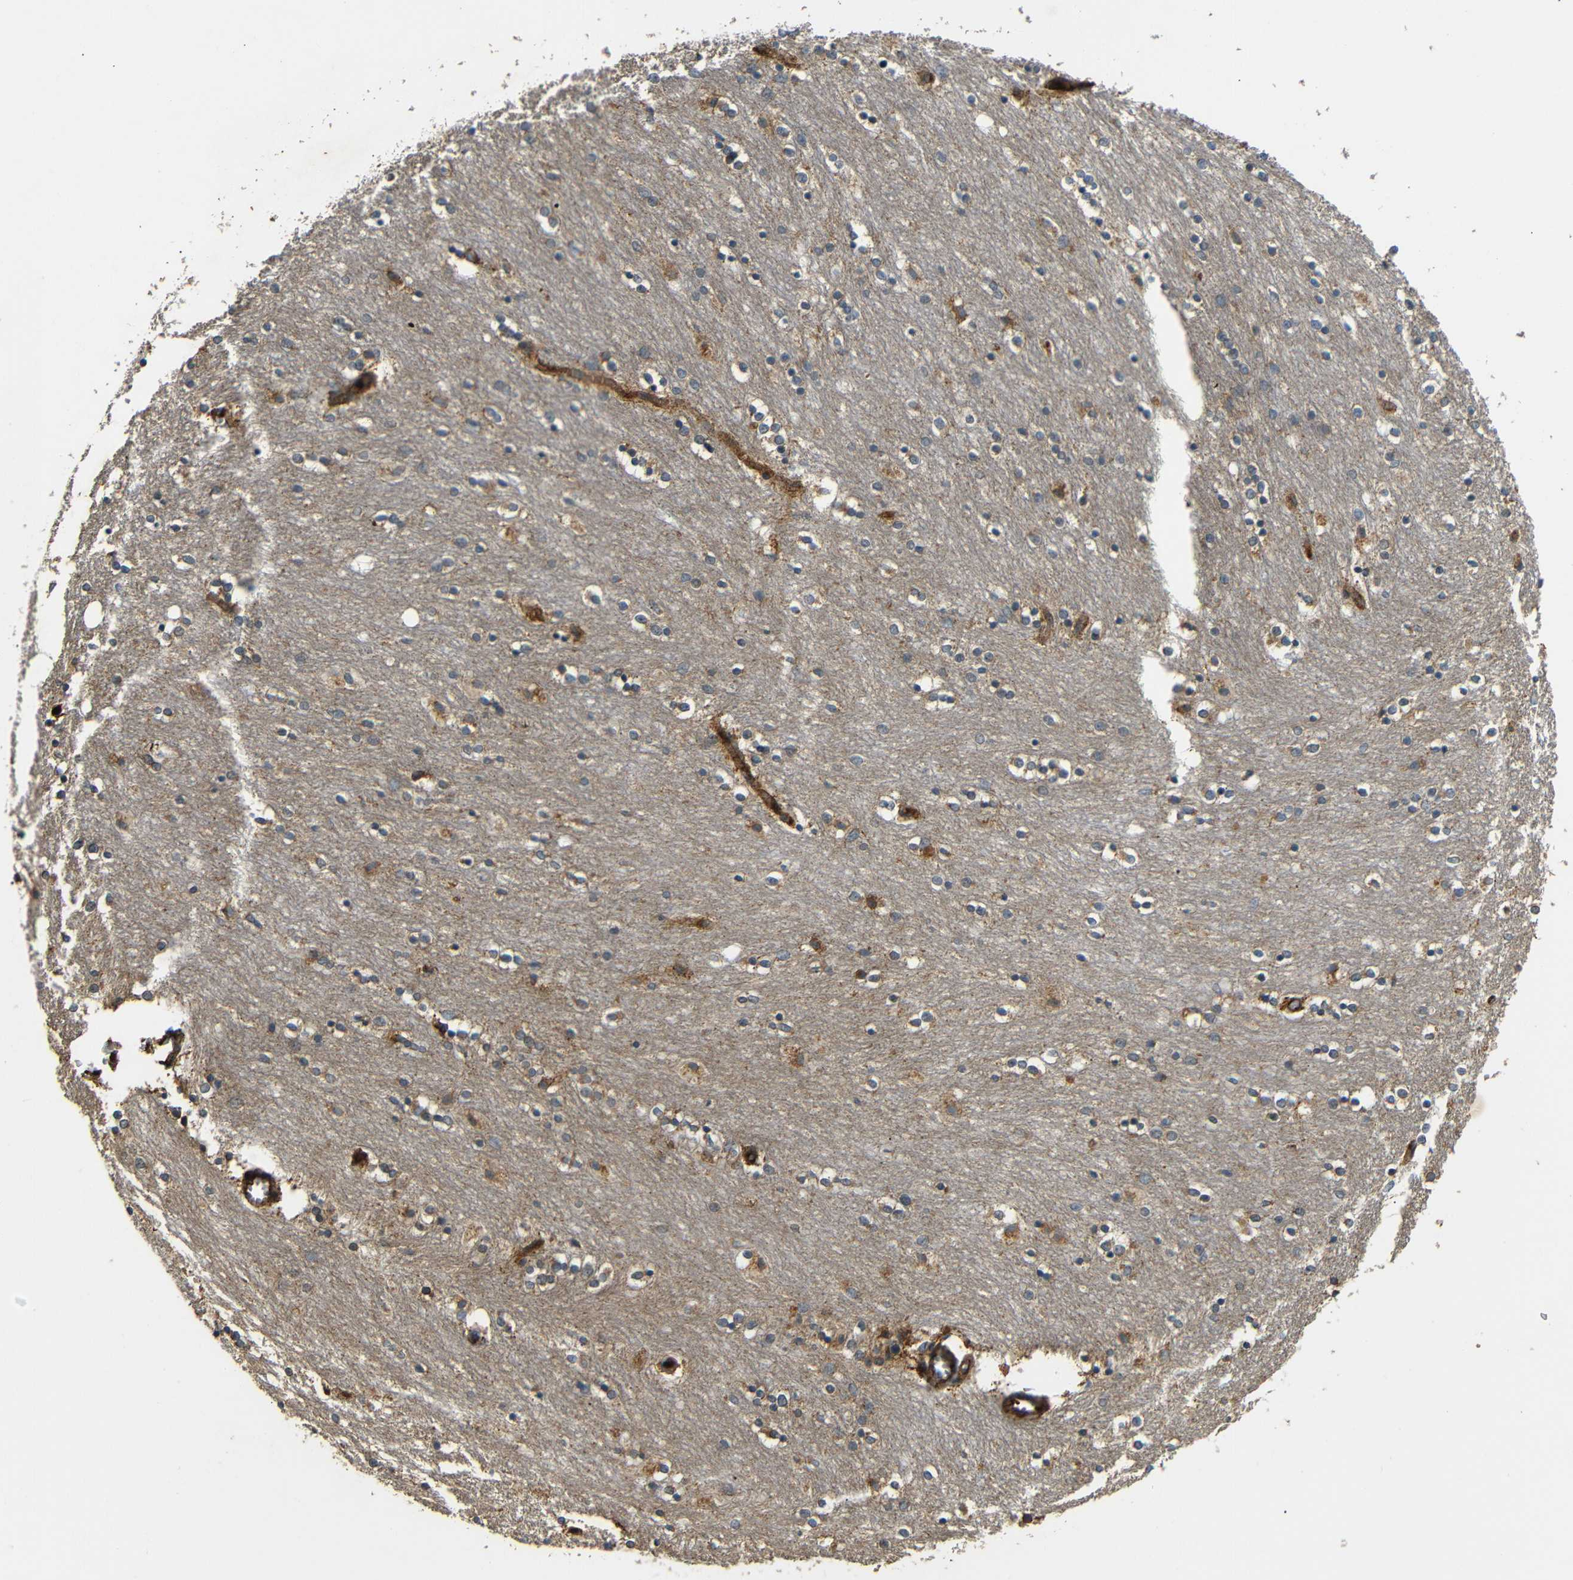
{"staining": {"intensity": "moderate", "quantity": "<25%", "location": "cytoplasmic/membranous"}, "tissue": "caudate", "cell_type": "Glial cells", "image_type": "normal", "snomed": [{"axis": "morphology", "description": "Normal tissue, NOS"}, {"axis": "topography", "description": "Lateral ventricle wall"}], "caption": "DAB immunohistochemical staining of benign caudate reveals moderate cytoplasmic/membranous protein staining in approximately <25% of glial cells. The staining was performed using DAB, with brown indicating positive protein expression. Nuclei are stained blue with hematoxylin.", "gene": "ATP7A", "patient": {"sex": "female", "age": 54}}